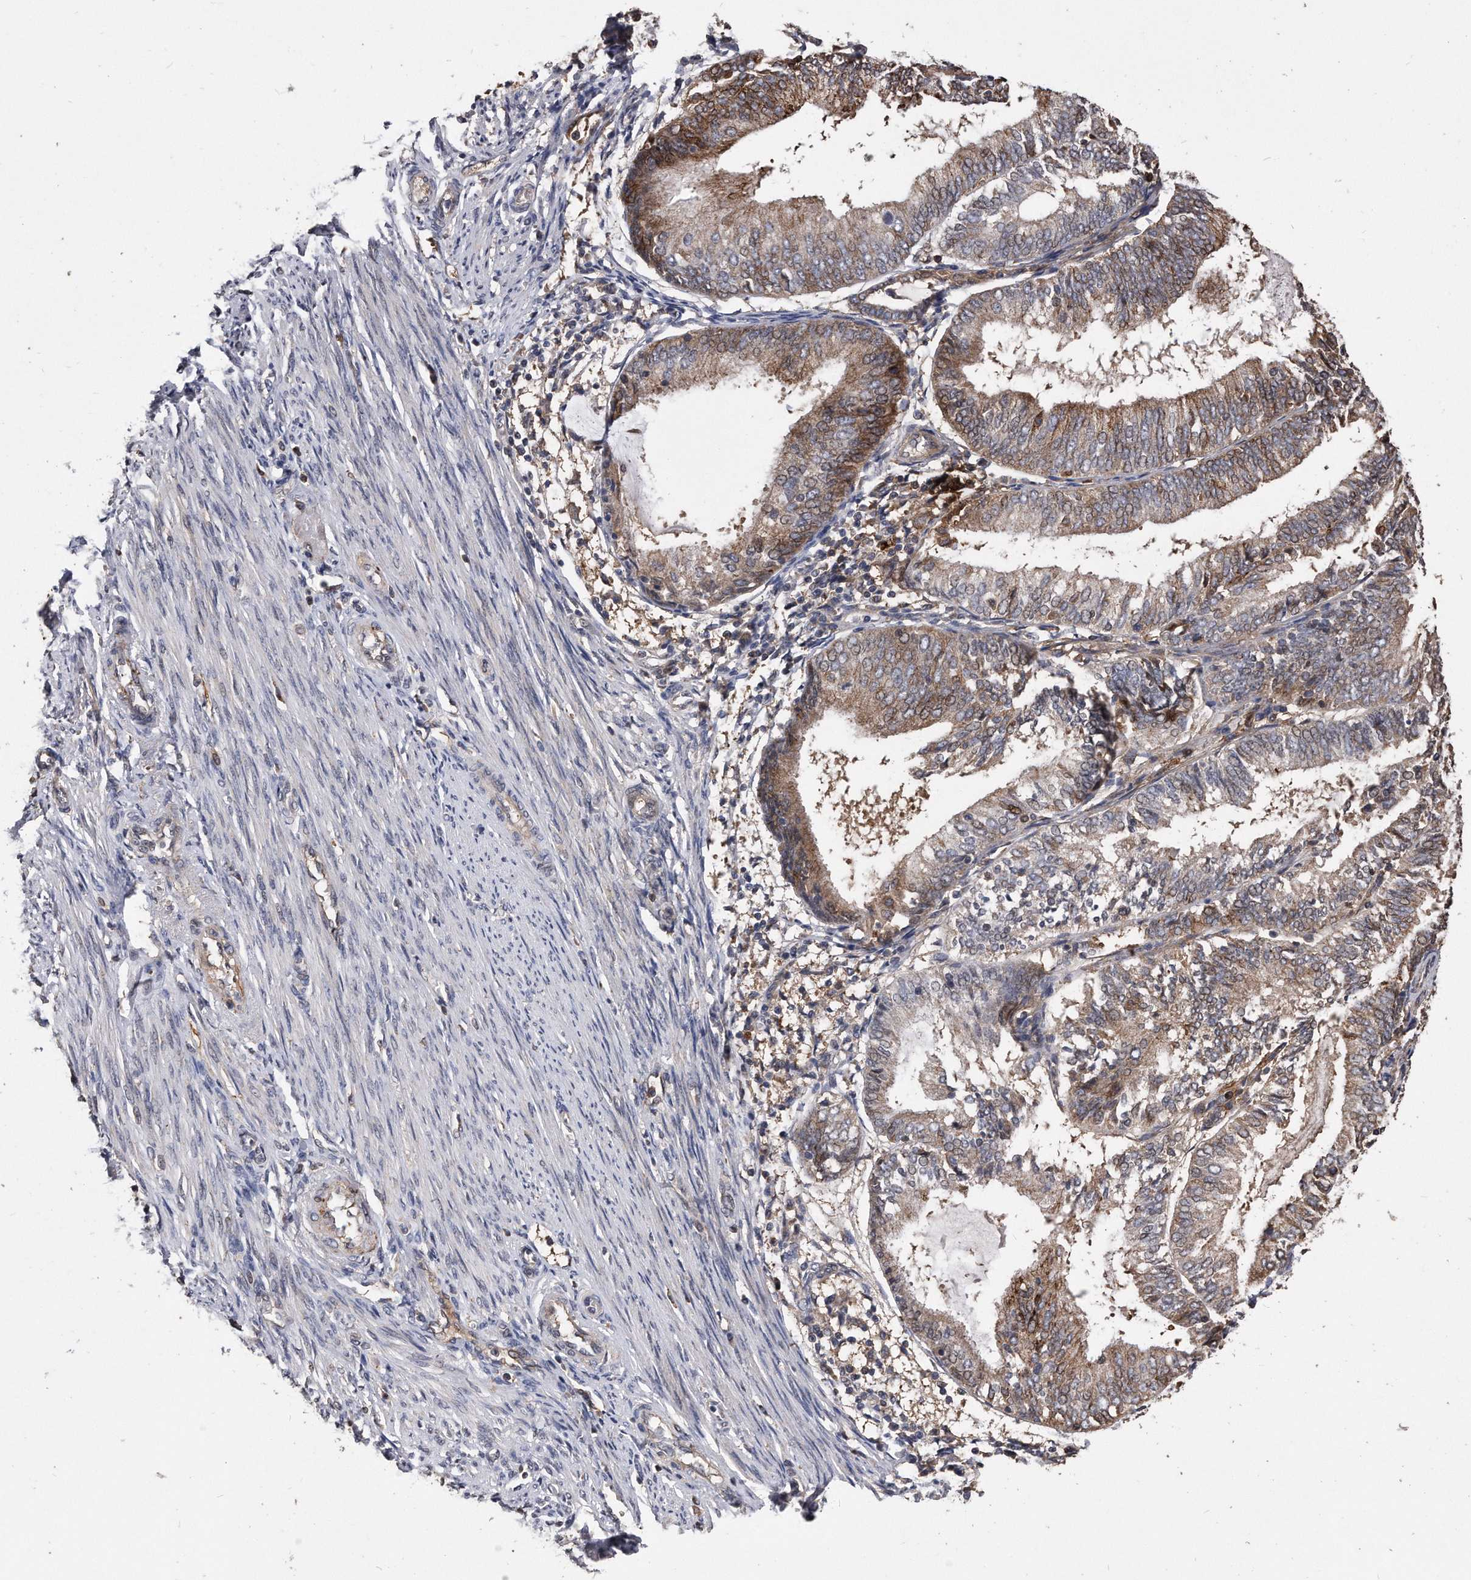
{"staining": {"intensity": "moderate", "quantity": "25%-75%", "location": "cytoplasmic/membranous"}, "tissue": "endometrial cancer", "cell_type": "Tumor cells", "image_type": "cancer", "snomed": [{"axis": "morphology", "description": "Adenocarcinoma, NOS"}, {"axis": "topography", "description": "Endometrium"}], "caption": "Moderate cytoplasmic/membranous protein staining is present in about 25%-75% of tumor cells in endometrial adenocarcinoma. The staining was performed using DAB (3,3'-diaminobenzidine), with brown indicating positive protein expression. Nuclei are stained blue with hematoxylin.", "gene": "IL20RA", "patient": {"sex": "female", "age": 81}}